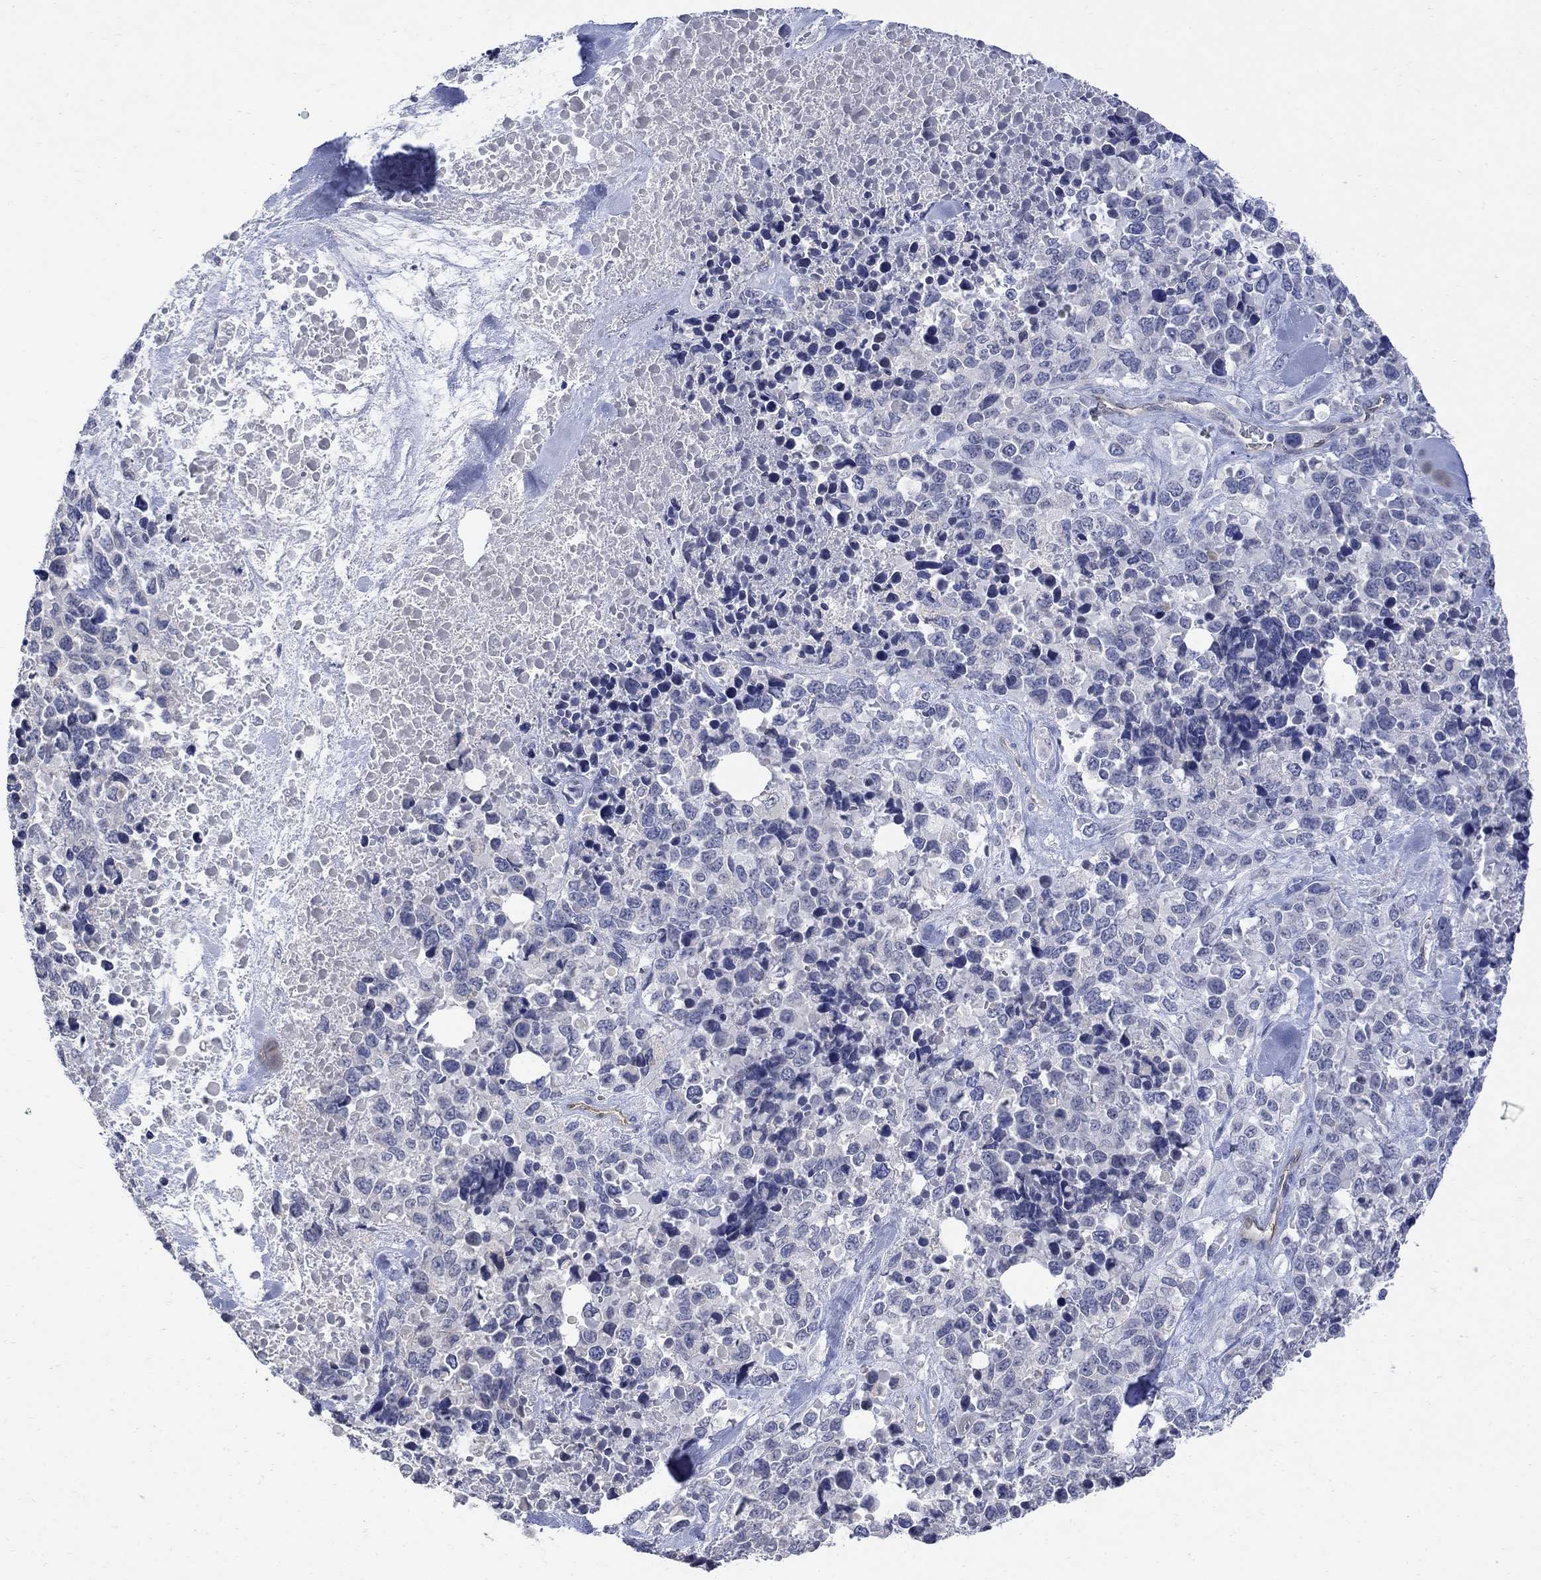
{"staining": {"intensity": "negative", "quantity": "none", "location": "none"}, "tissue": "melanoma", "cell_type": "Tumor cells", "image_type": "cancer", "snomed": [{"axis": "morphology", "description": "Malignant melanoma, Metastatic site"}, {"axis": "topography", "description": "Skin"}], "caption": "A high-resolution image shows immunohistochemistry staining of malignant melanoma (metastatic site), which exhibits no significant positivity in tumor cells.", "gene": "TGM2", "patient": {"sex": "male", "age": 84}}